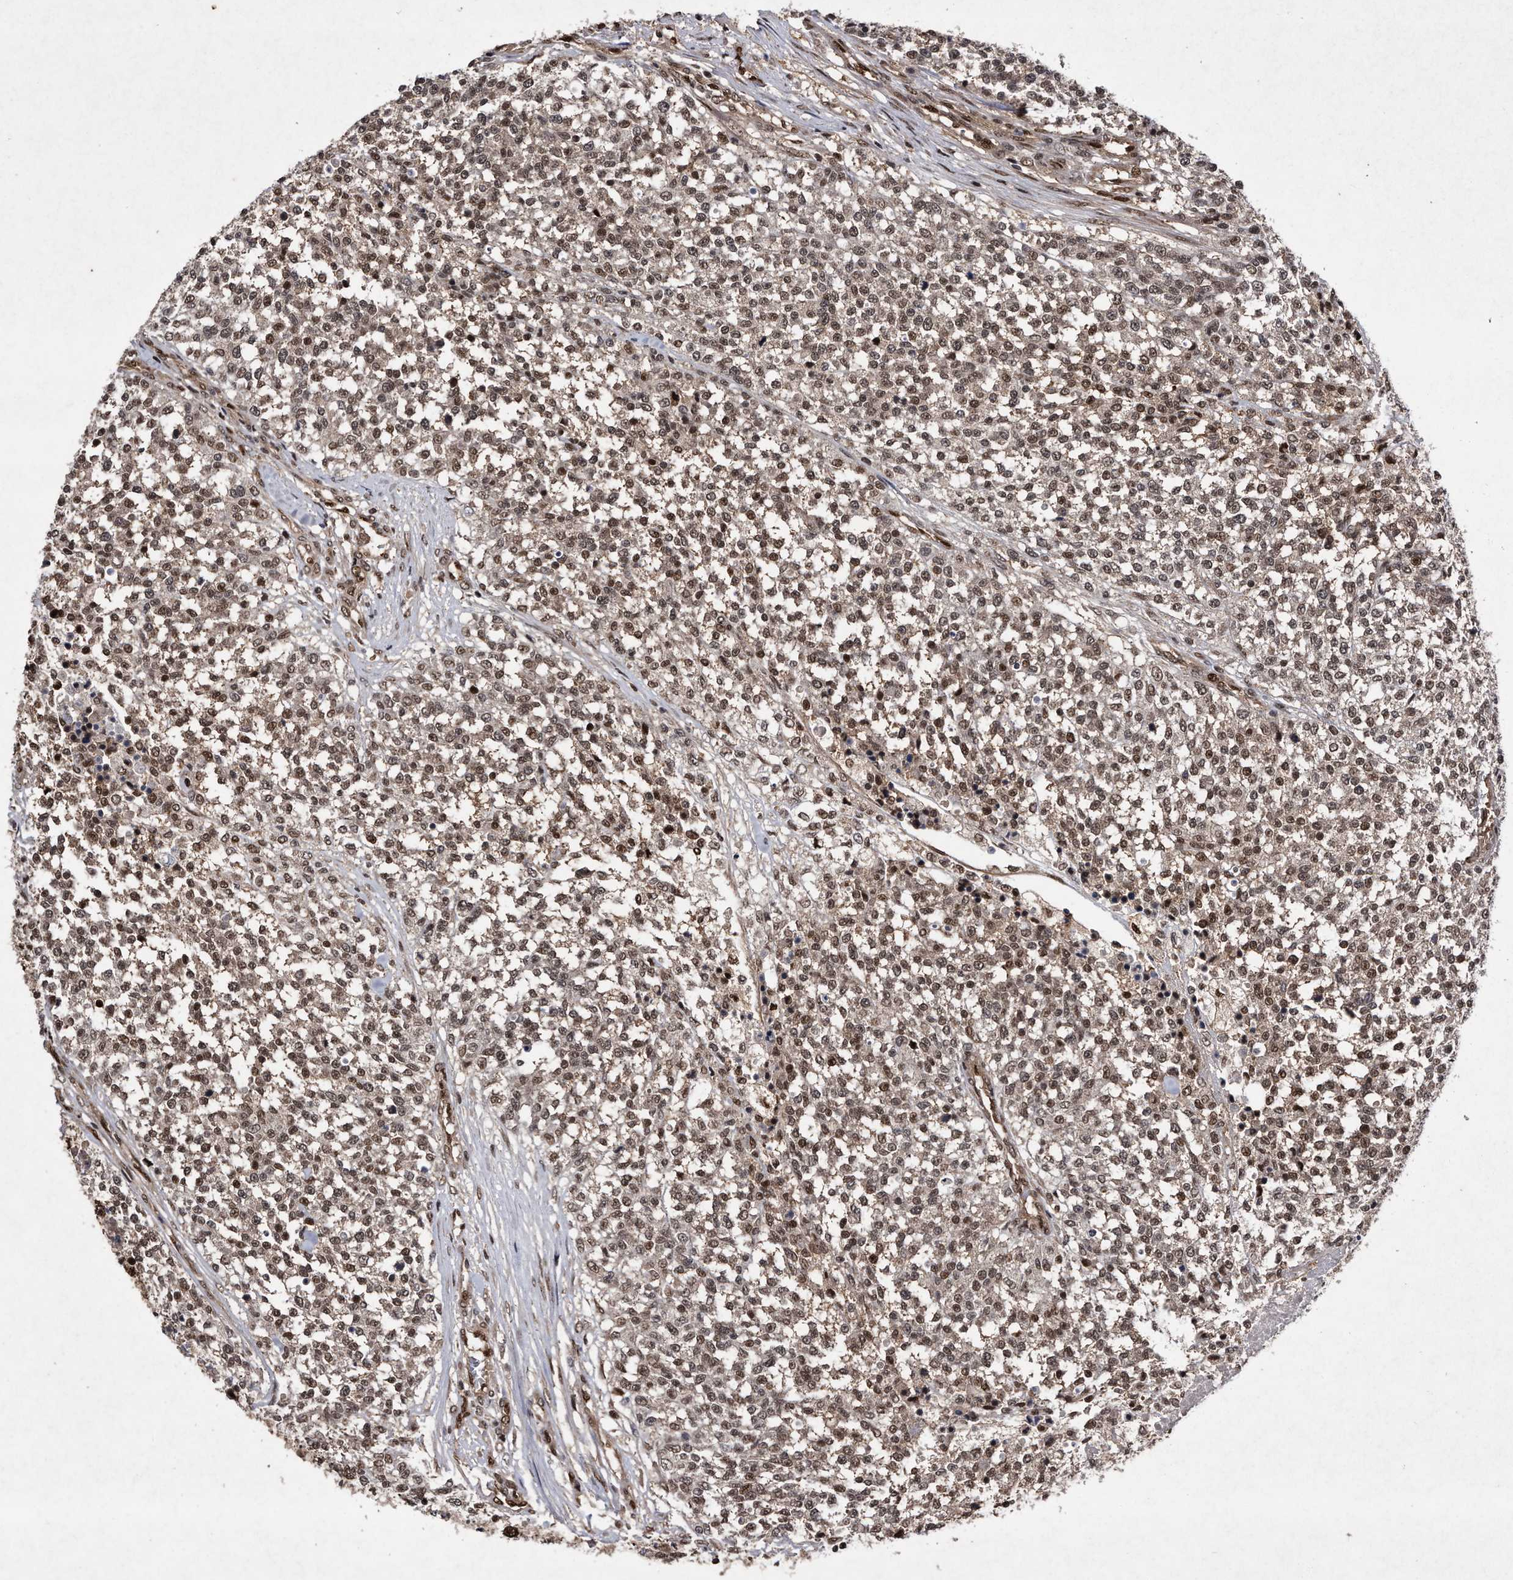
{"staining": {"intensity": "moderate", "quantity": ">75%", "location": "nuclear"}, "tissue": "testis cancer", "cell_type": "Tumor cells", "image_type": "cancer", "snomed": [{"axis": "morphology", "description": "Seminoma, NOS"}, {"axis": "topography", "description": "Testis"}], "caption": "Protein analysis of testis cancer (seminoma) tissue displays moderate nuclear expression in approximately >75% of tumor cells. (Stains: DAB in brown, nuclei in blue, Microscopy: brightfield microscopy at high magnification).", "gene": "RAD23B", "patient": {"sex": "male", "age": 59}}